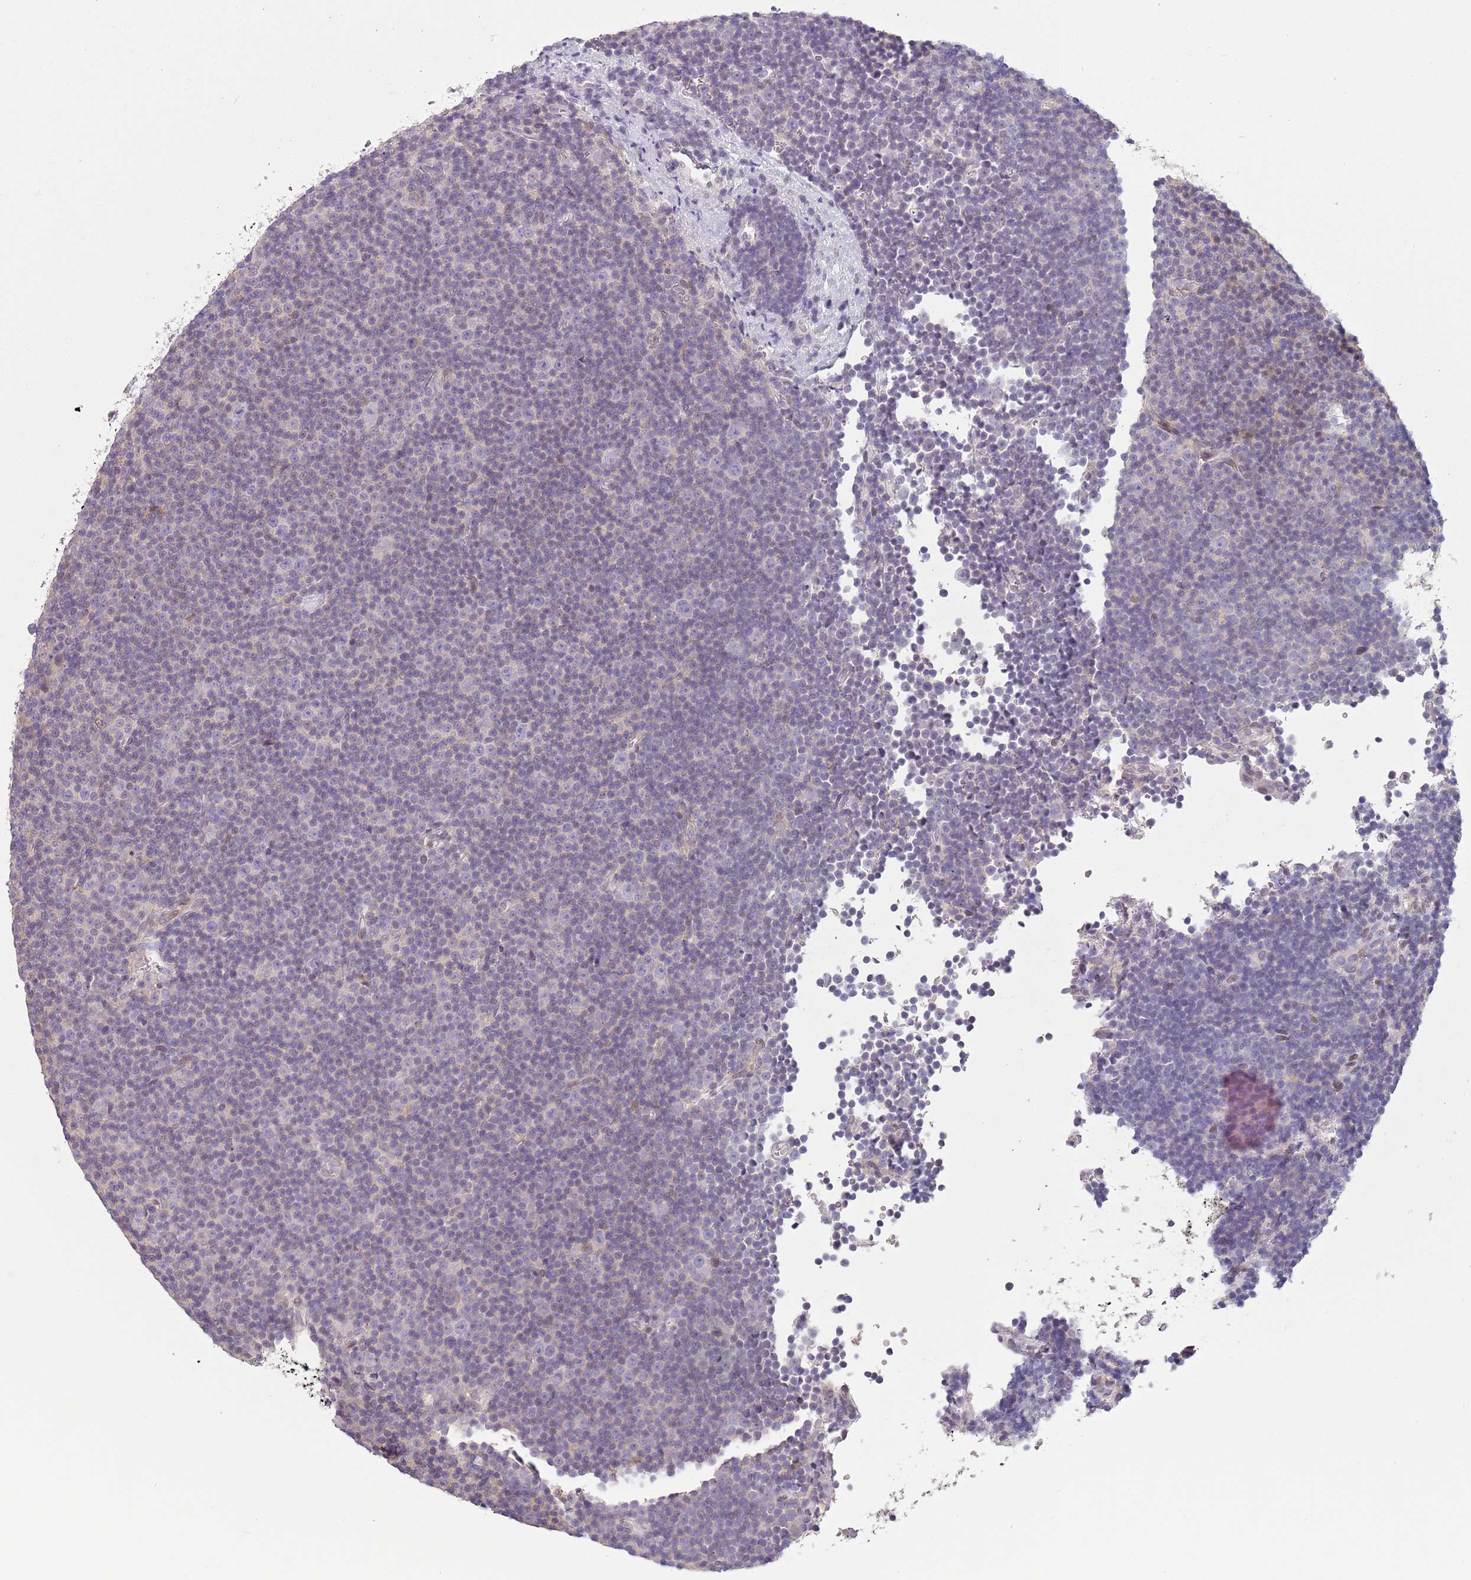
{"staining": {"intensity": "negative", "quantity": "none", "location": "none"}, "tissue": "lymphoma", "cell_type": "Tumor cells", "image_type": "cancer", "snomed": [{"axis": "morphology", "description": "Malignant lymphoma, non-Hodgkin's type, Low grade"}, {"axis": "topography", "description": "Lymph node"}], "caption": "DAB immunohistochemical staining of human lymphoma shows no significant expression in tumor cells. (Brightfield microscopy of DAB immunohistochemistry at high magnification).", "gene": "DEFB116", "patient": {"sex": "female", "age": 67}}